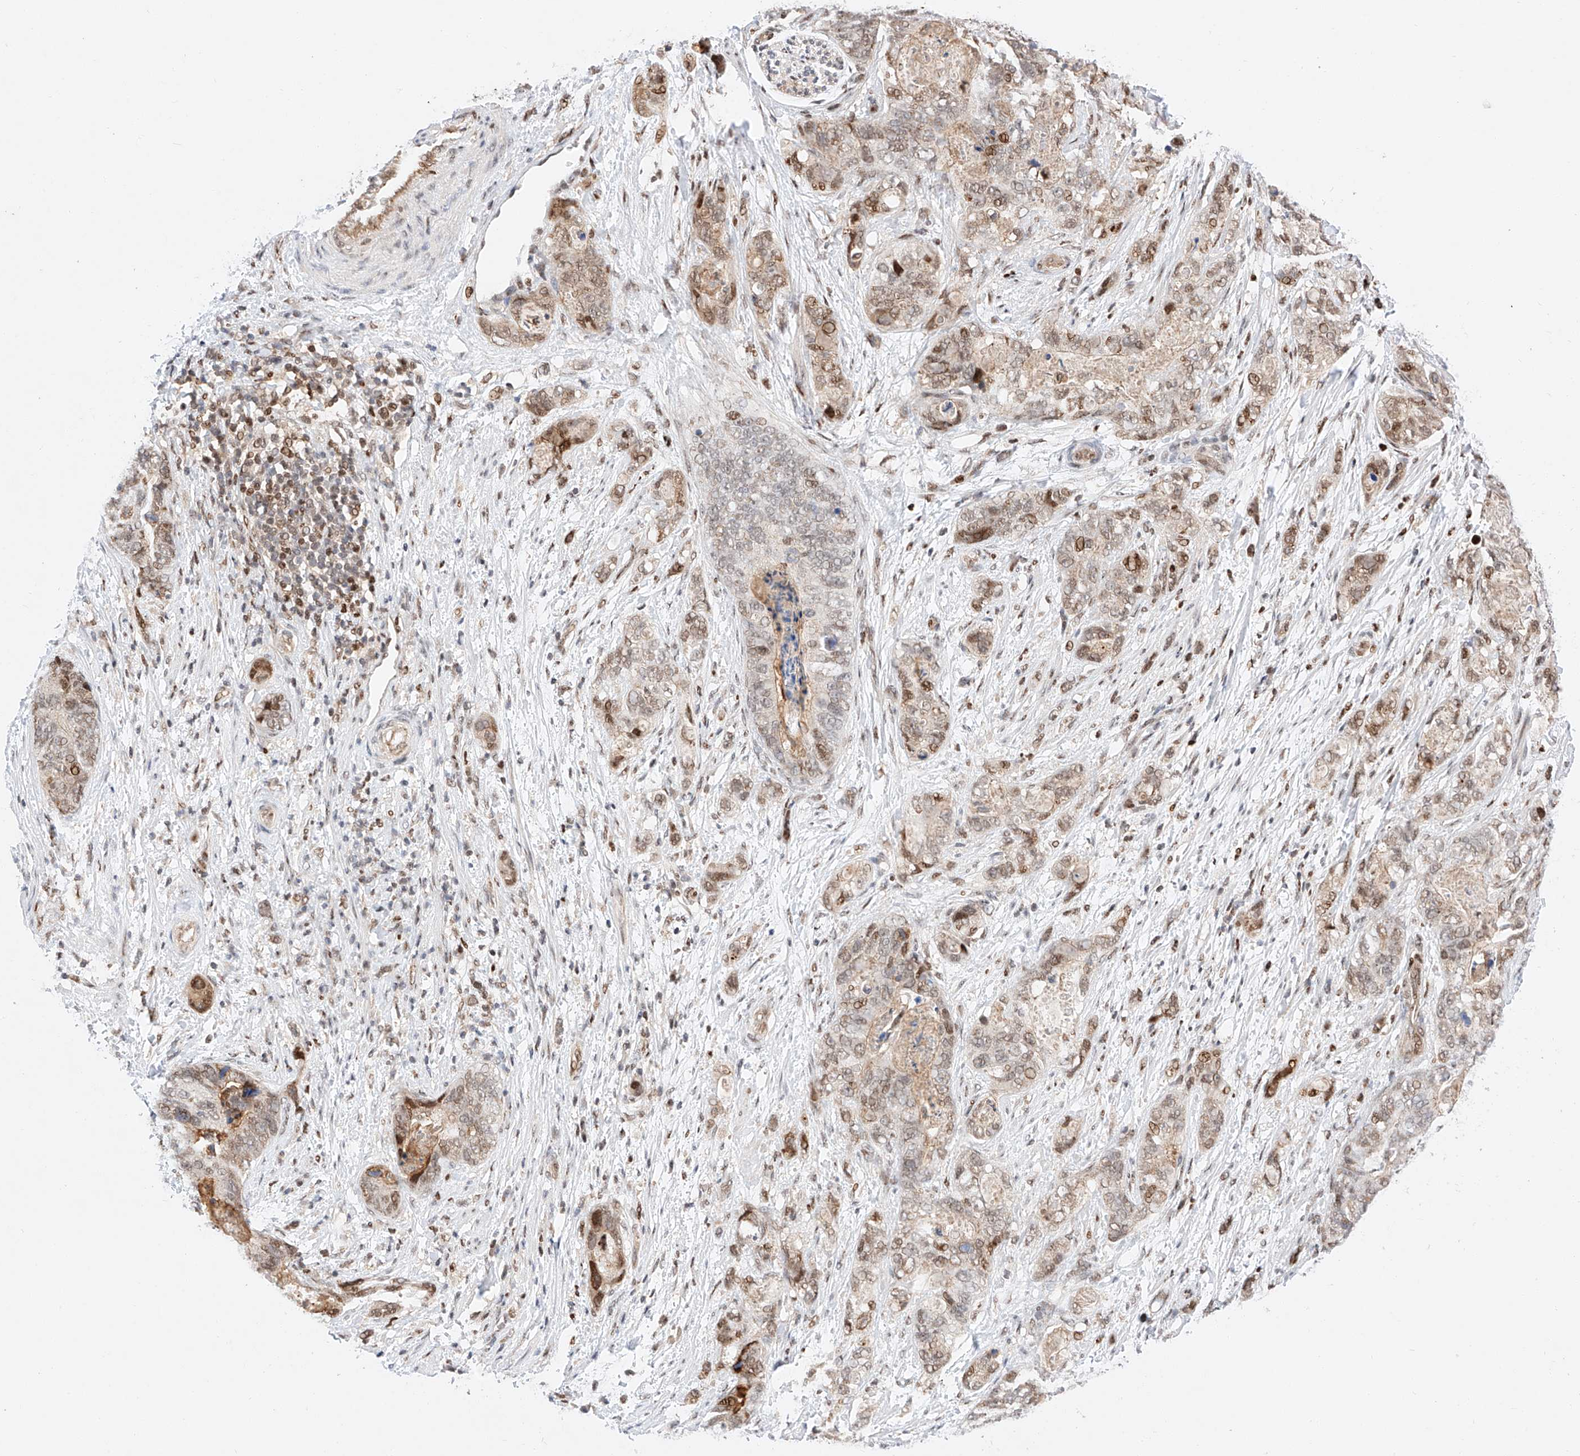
{"staining": {"intensity": "moderate", "quantity": "<25%", "location": "nuclear"}, "tissue": "stomach cancer", "cell_type": "Tumor cells", "image_type": "cancer", "snomed": [{"axis": "morphology", "description": "Normal tissue, NOS"}, {"axis": "morphology", "description": "Adenocarcinoma, NOS"}, {"axis": "topography", "description": "Stomach"}], "caption": "IHC of stomach cancer reveals low levels of moderate nuclear expression in about <25% of tumor cells.", "gene": "HDAC9", "patient": {"sex": "female", "age": 89}}